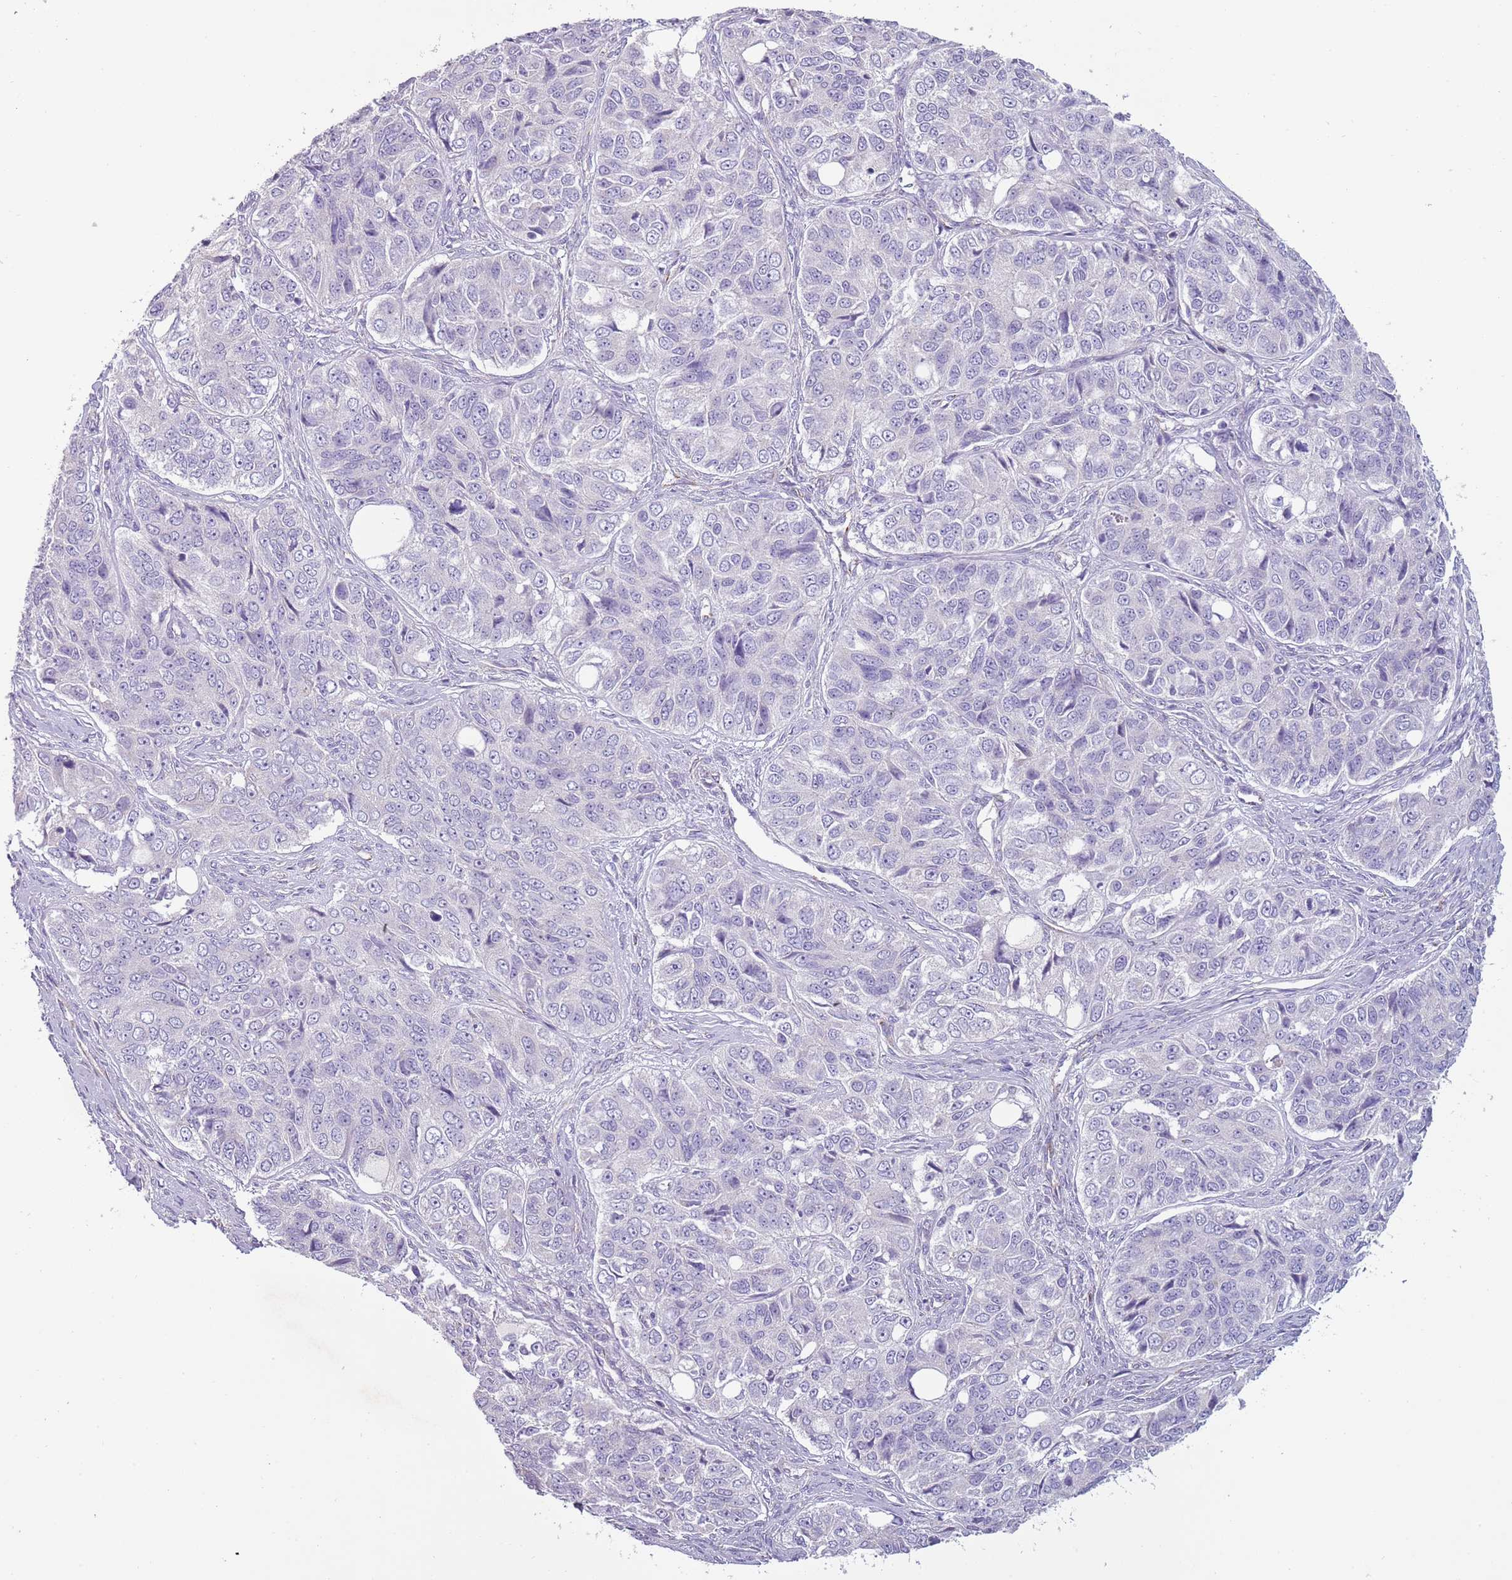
{"staining": {"intensity": "negative", "quantity": "none", "location": "none"}, "tissue": "ovarian cancer", "cell_type": "Tumor cells", "image_type": "cancer", "snomed": [{"axis": "morphology", "description": "Carcinoma, endometroid"}, {"axis": "topography", "description": "Ovary"}], "caption": "Micrograph shows no protein staining in tumor cells of endometroid carcinoma (ovarian) tissue.", "gene": "RNF222", "patient": {"sex": "female", "age": 51}}